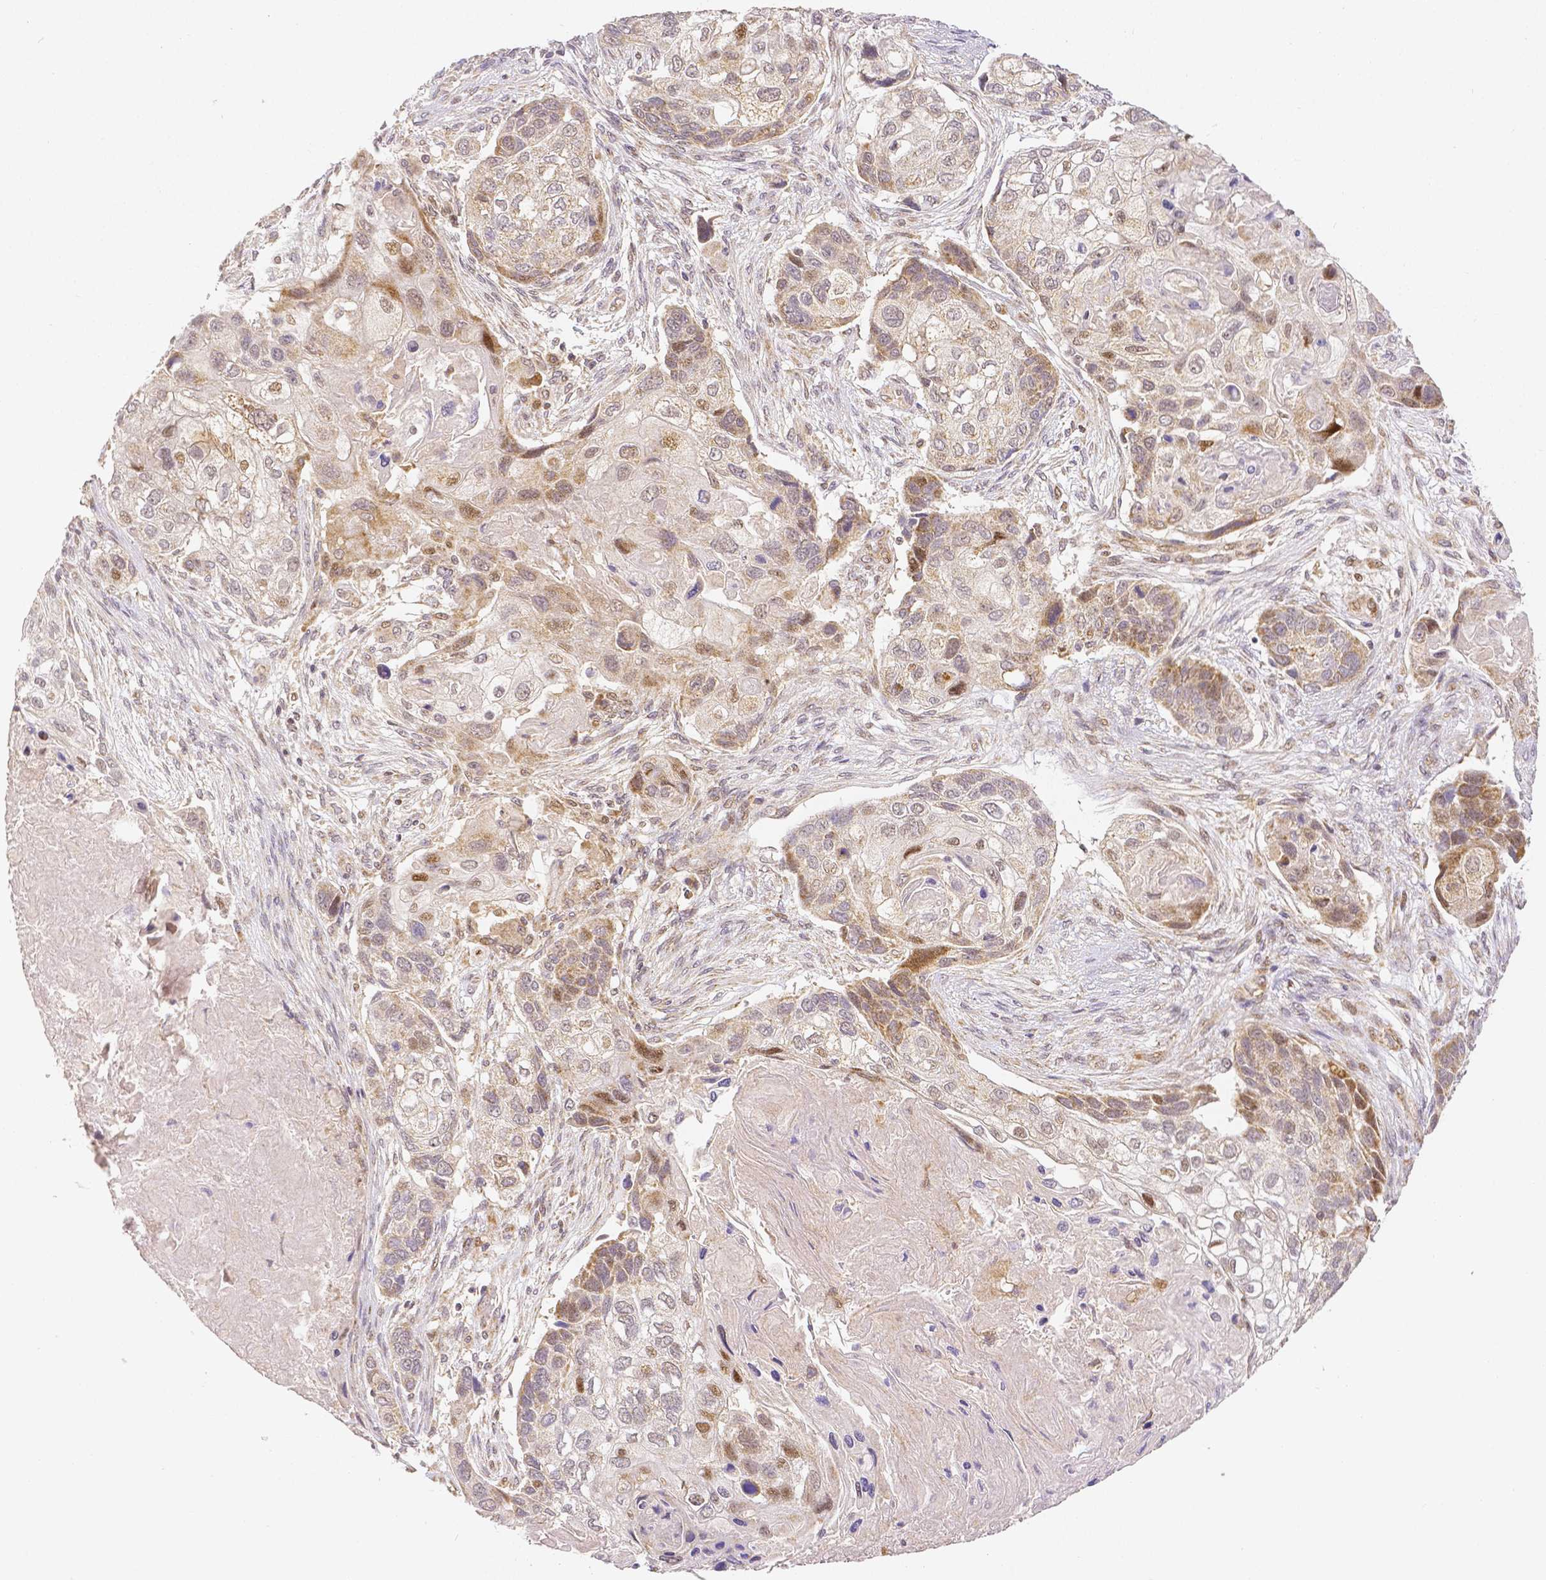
{"staining": {"intensity": "moderate", "quantity": "25%-75%", "location": "cytoplasmic/membranous,nuclear"}, "tissue": "lung cancer", "cell_type": "Tumor cells", "image_type": "cancer", "snomed": [{"axis": "morphology", "description": "Squamous cell carcinoma, NOS"}, {"axis": "topography", "description": "Lung"}], "caption": "This micrograph exhibits lung squamous cell carcinoma stained with IHC to label a protein in brown. The cytoplasmic/membranous and nuclear of tumor cells show moderate positivity for the protein. Nuclei are counter-stained blue.", "gene": "RHOT1", "patient": {"sex": "male", "age": 69}}